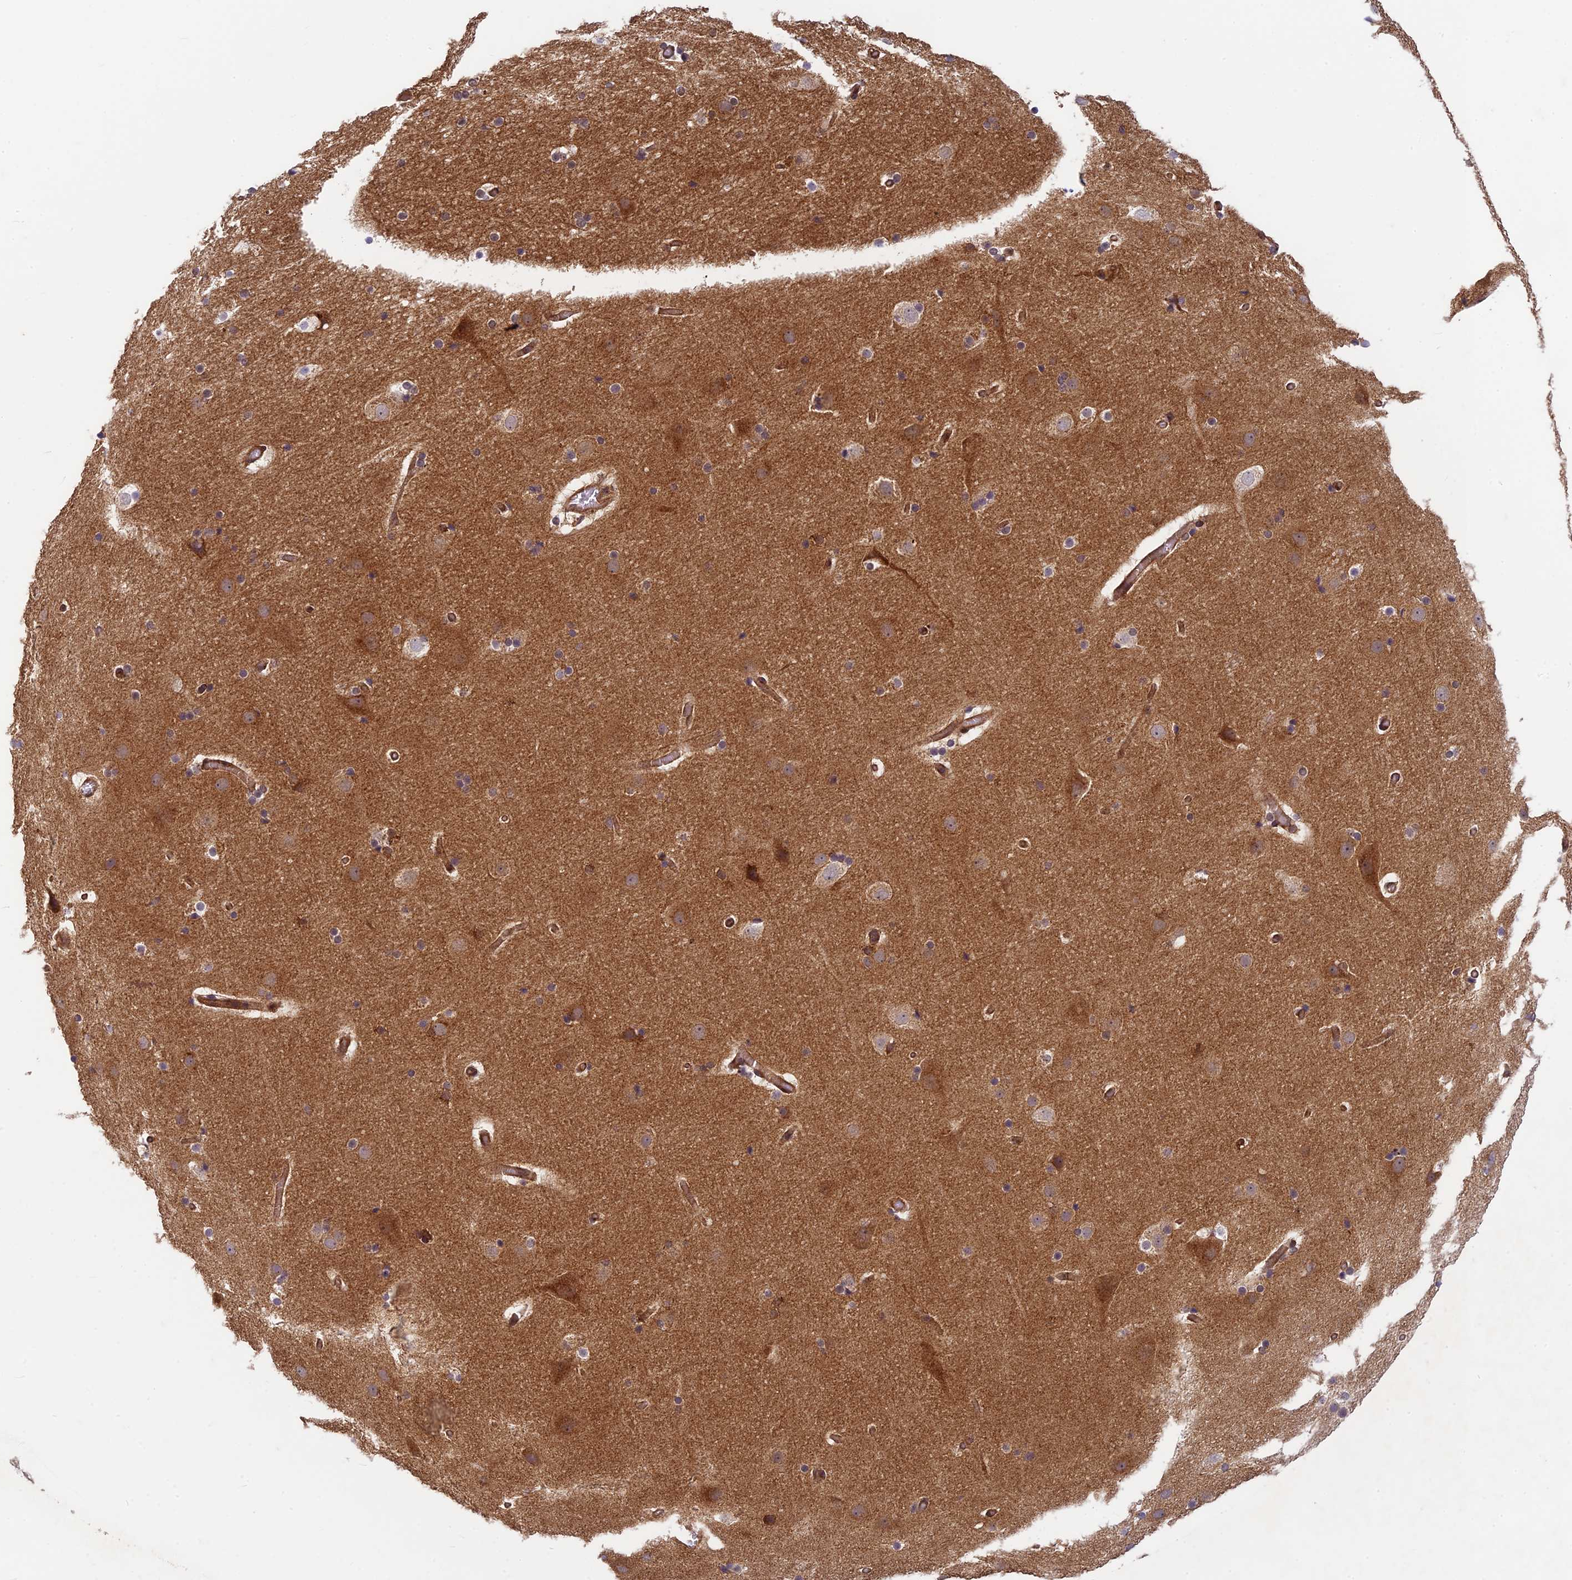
{"staining": {"intensity": "moderate", "quantity": ">75%", "location": "cytoplasmic/membranous"}, "tissue": "cerebral cortex", "cell_type": "Endothelial cells", "image_type": "normal", "snomed": [{"axis": "morphology", "description": "Normal tissue, NOS"}, {"axis": "topography", "description": "Cerebral cortex"}], "caption": "Endothelial cells exhibit medium levels of moderate cytoplasmic/membranous positivity in approximately >75% of cells in benign cerebral cortex. The staining is performed using DAB brown chromogen to label protein expression. The nuclei are counter-stained blue using hematoxylin.", "gene": "TCF25", "patient": {"sex": "male", "age": 57}}